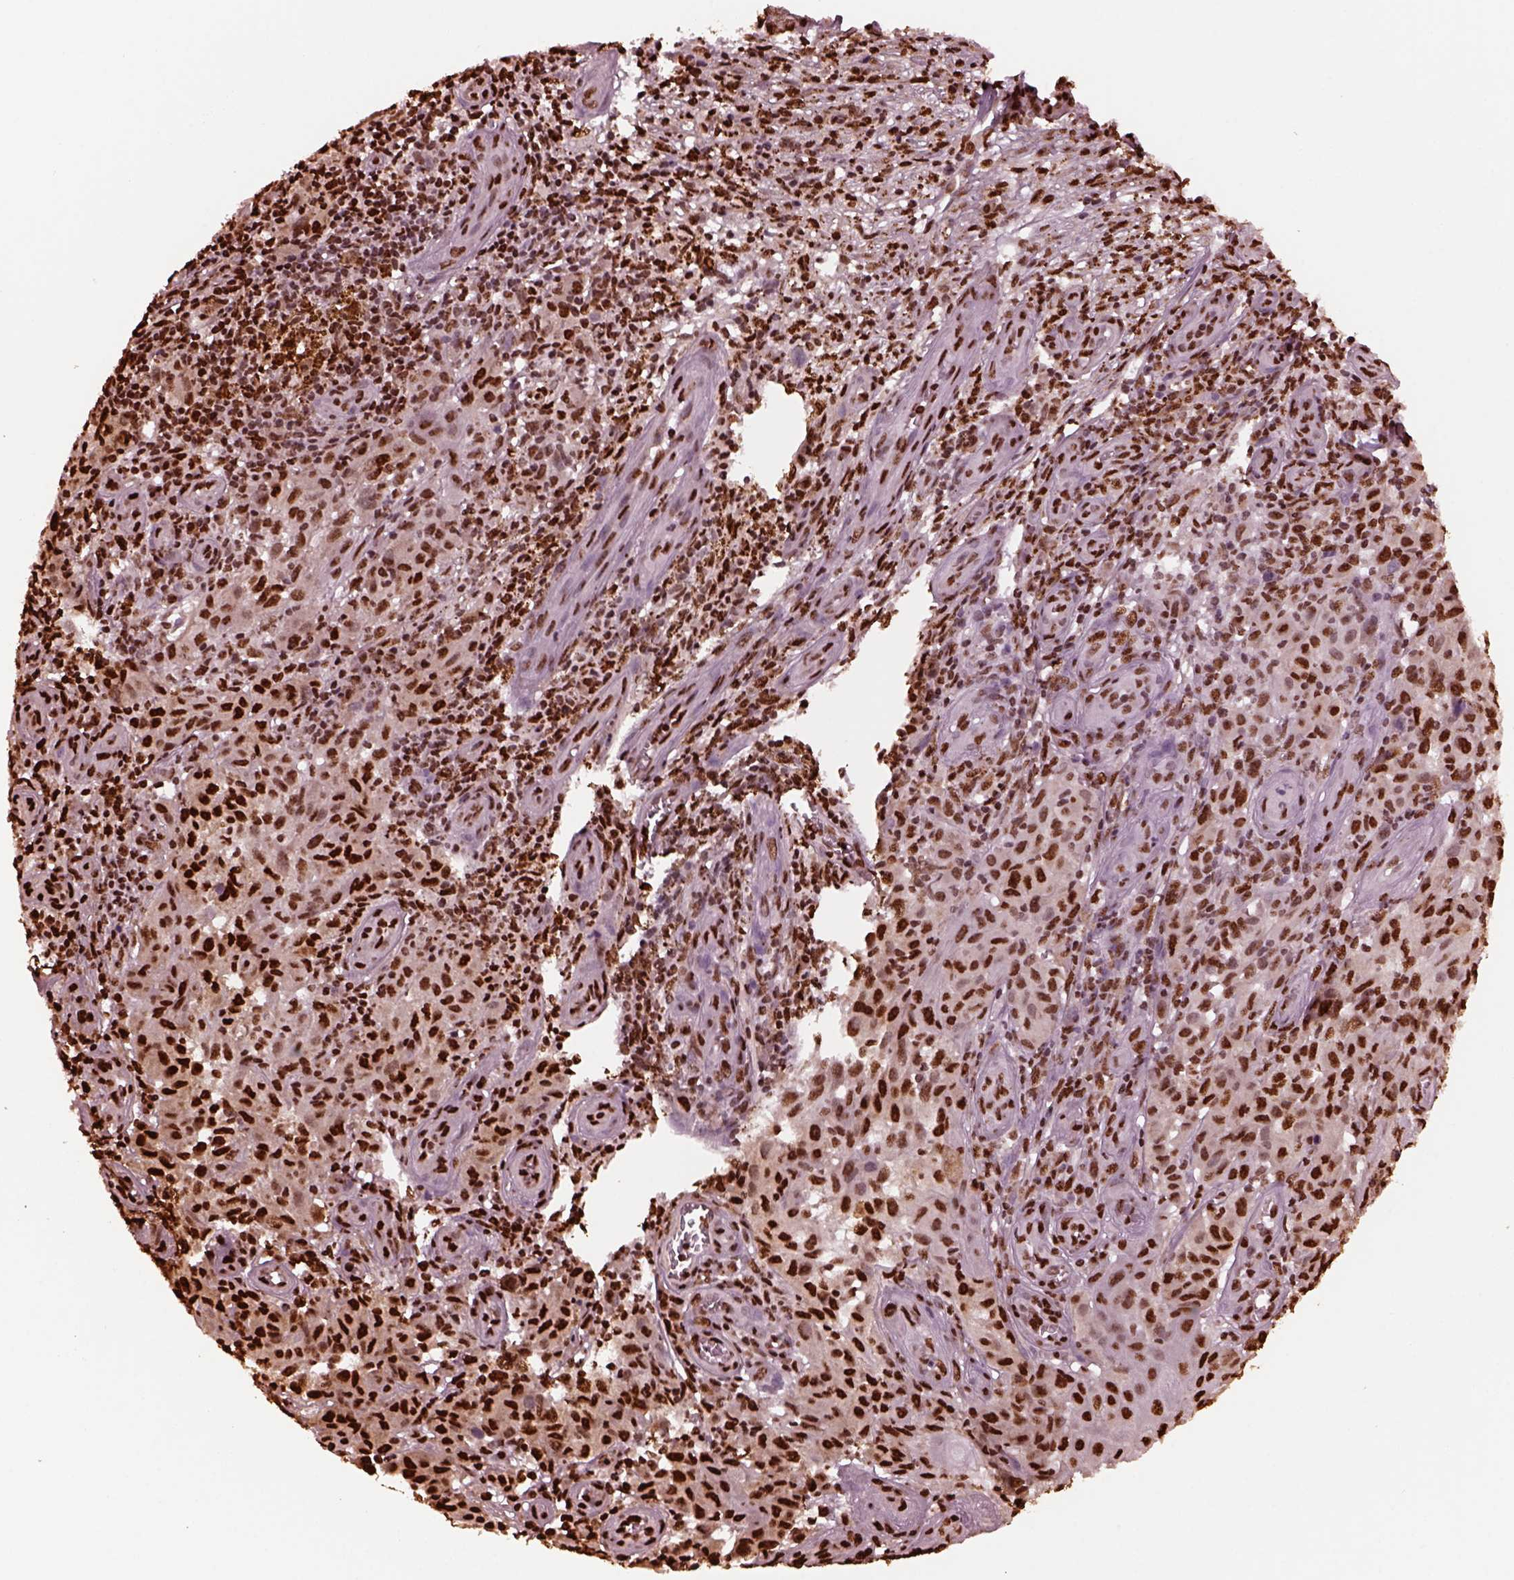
{"staining": {"intensity": "strong", "quantity": ">75%", "location": "nuclear"}, "tissue": "melanoma", "cell_type": "Tumor cells", "image_type": "cancer", "snomed": [{"axis": "morphology", "description": "Malignant melanoma, NOS"}, {"axis": "topography", "description": "Skin"}], "caption": "DAB immunohistochemical staining of melanoma shows strong nuclear protein expression in approximately >75% of tumor cells.", "gene": "NSD1", "patient": {"sex": "female", "age": 53}}